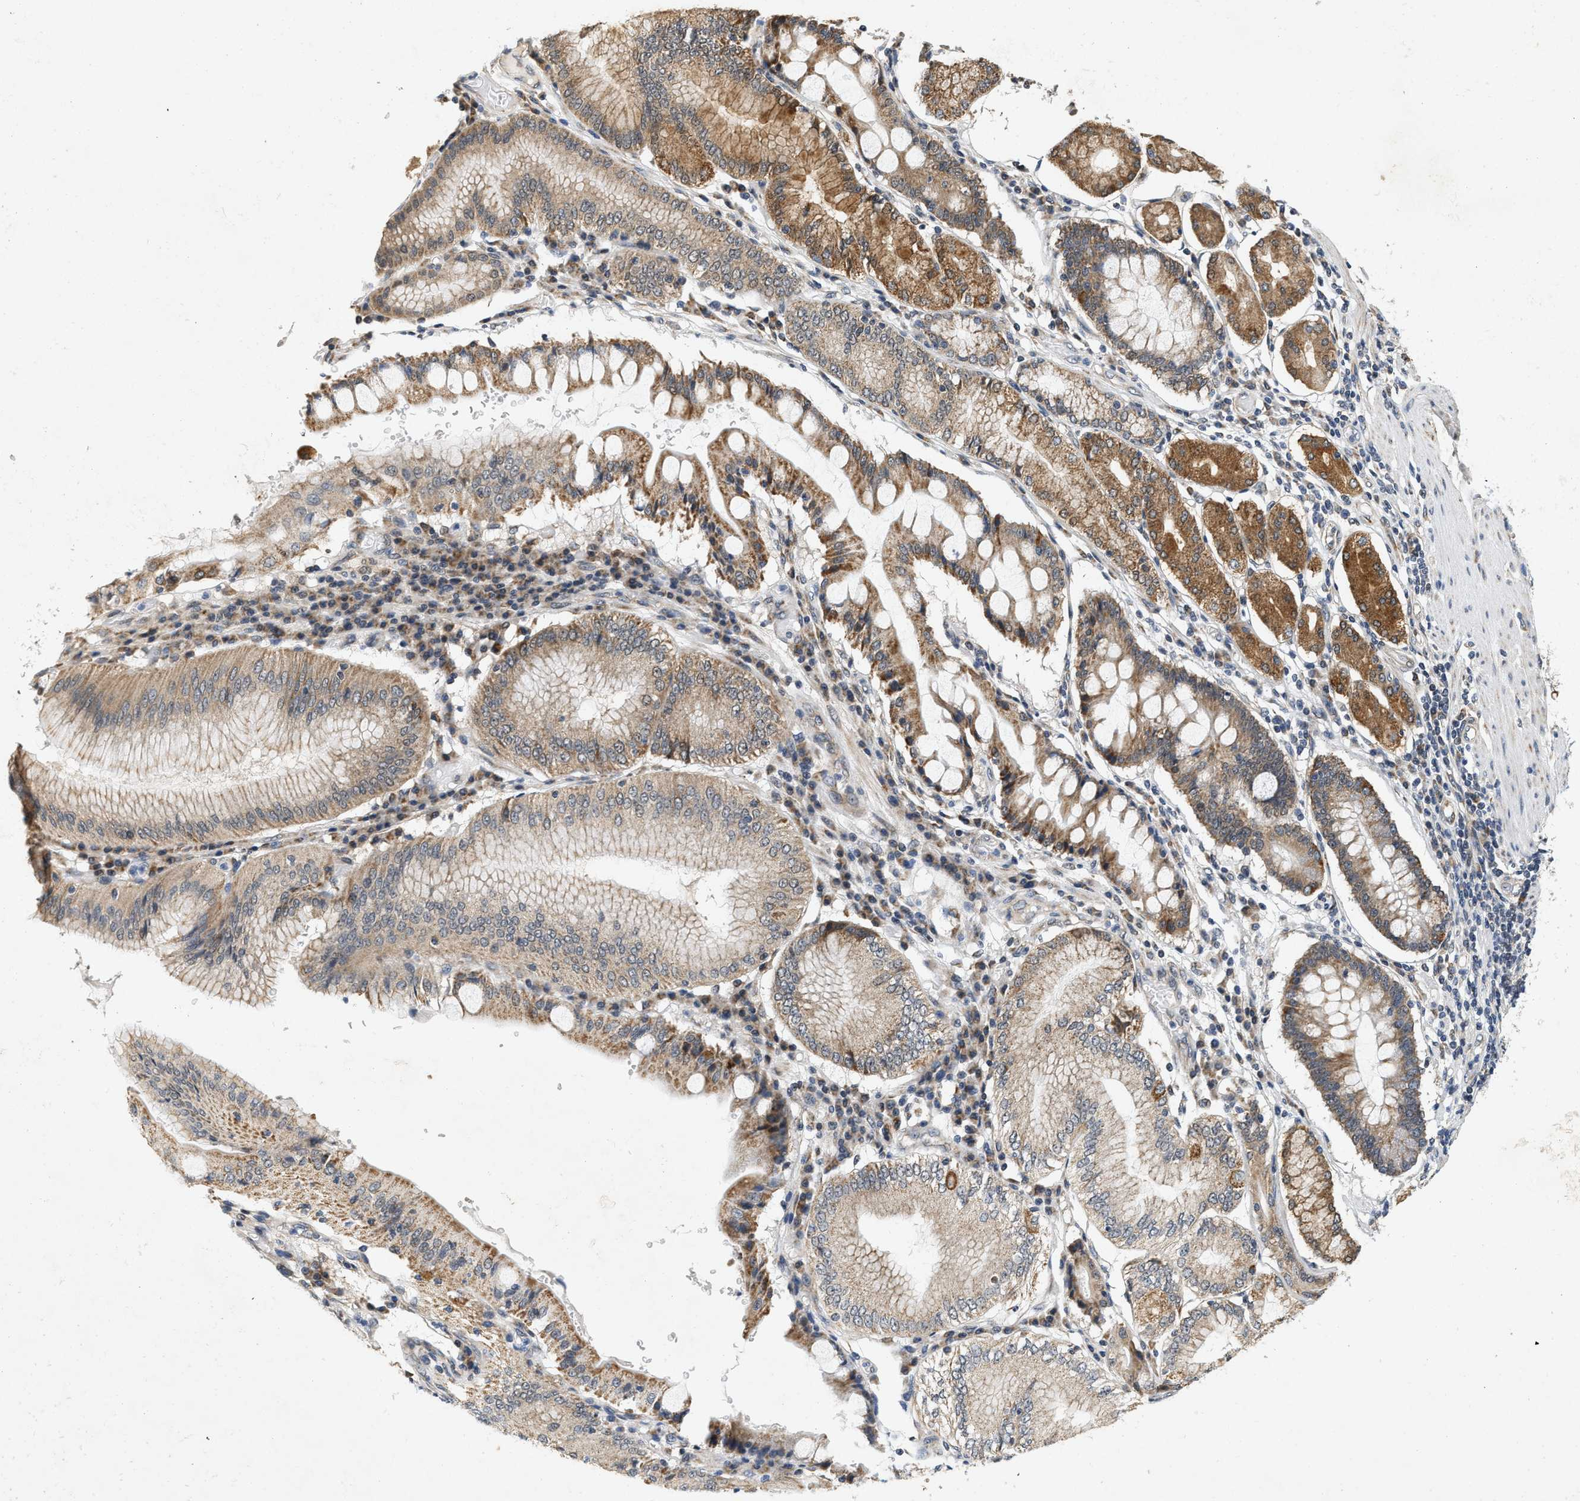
{"staining": {"intensity": "weak", "quantity": ">75%", "location": "cytoplasmic/membranous"}, "tissue": "stomach cancer", "cell_type": "Tumor cells", "image_type": "cancer", "snomed": [{"axis": "morphology", "description": "Adenocarcinoma, NOS"}, {"axis": "topography", "description": "Stomach"}], "caption": "This photomicrograph demonstrates immunohistochemistry staining of human stomach cancer (adenocarcinoma), with low weak cytoplasmic/membranous expression in approximately >75% of tumor cells.", "gene": "GIGYF1", "patient": {"sex": "female", "age": 73}}